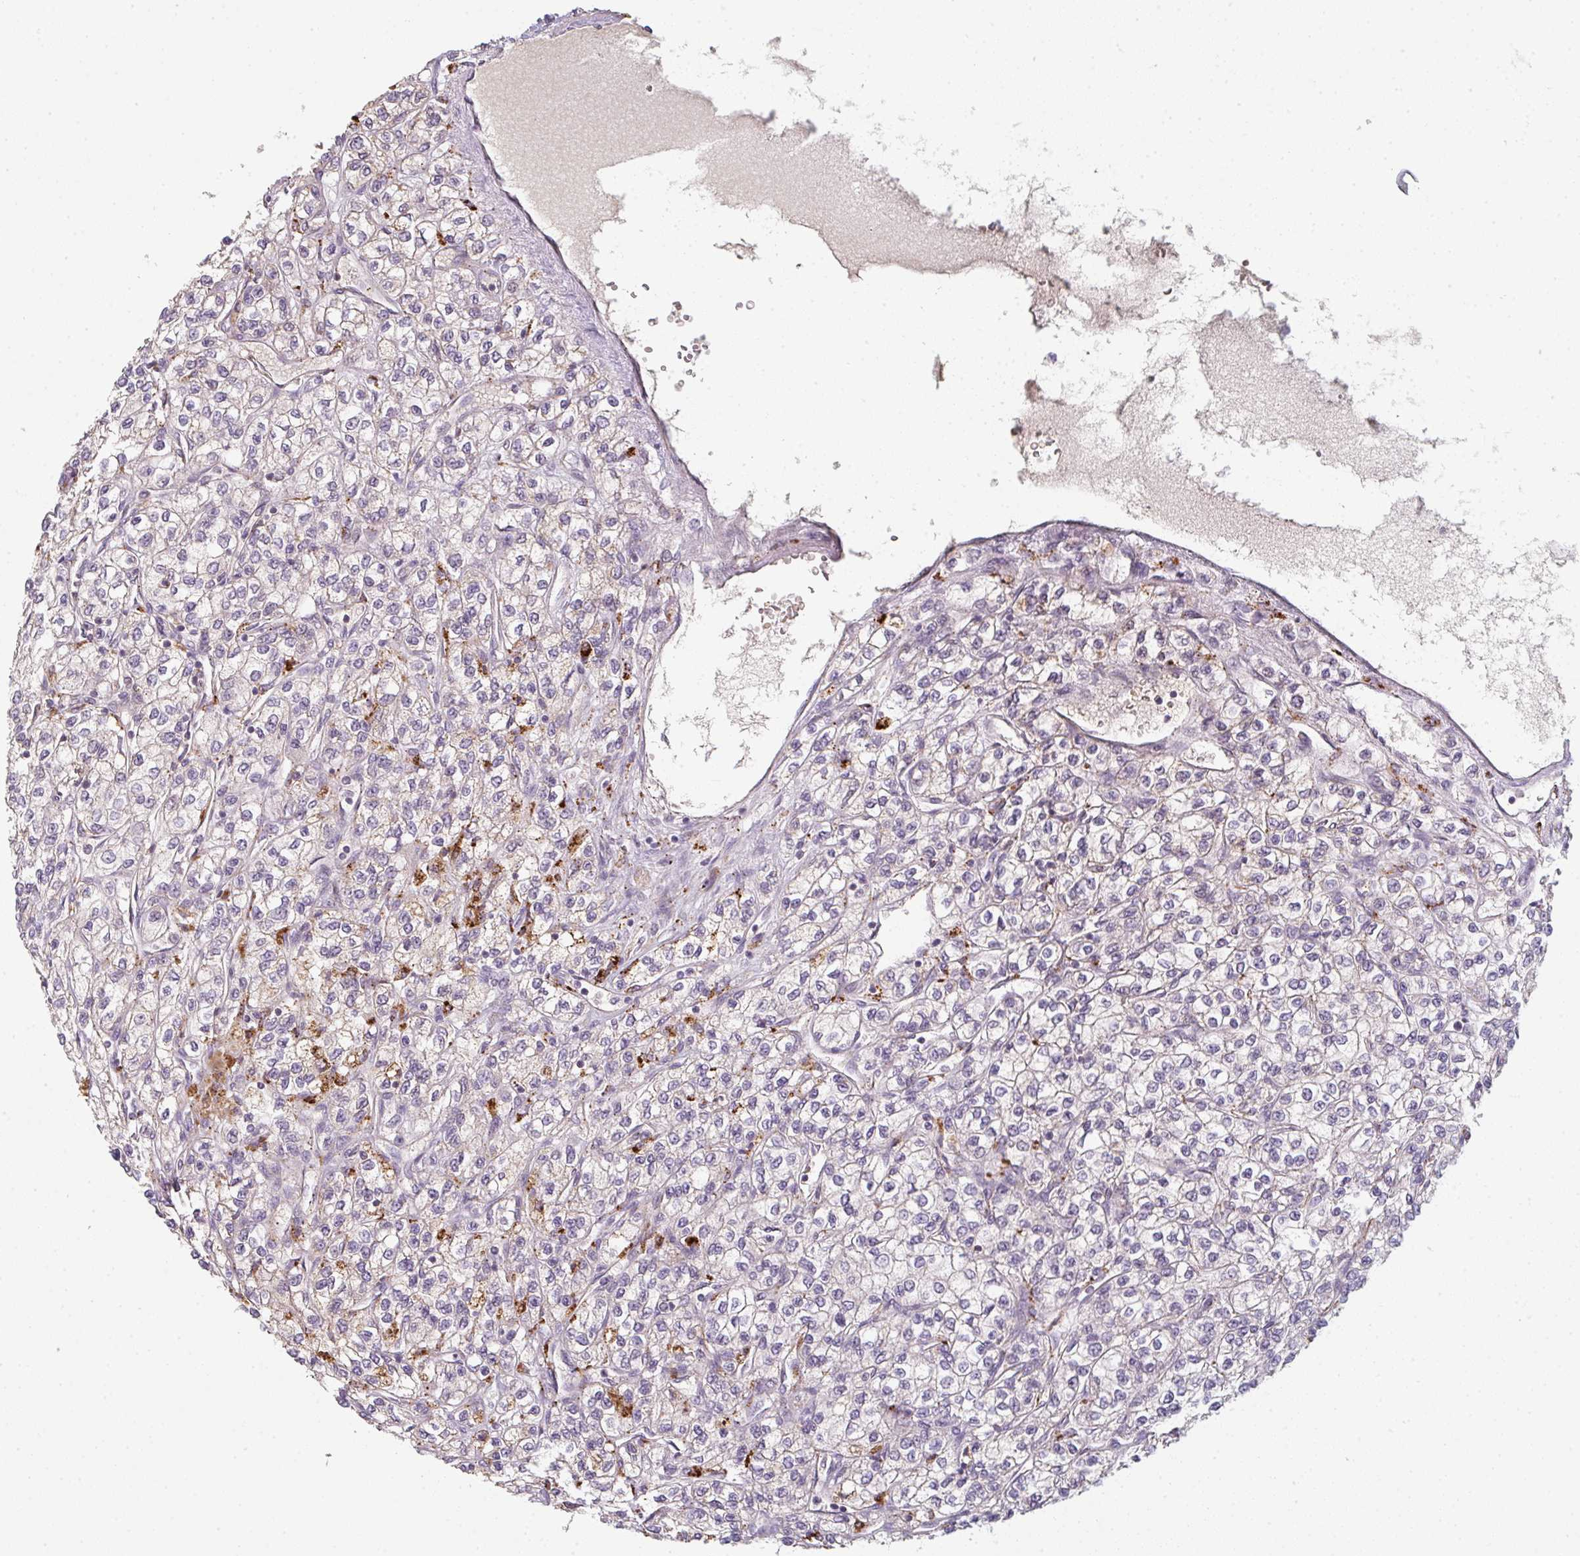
{"staining": {"intensity": "negative", "quantity": "none", "location": "none"}, "tissue": "renal cancer", "cell_type": "Tumor cells", "image_type": "cancer", "snomed": [{"axis": "morphology", "description": "Adenocarcinoma, NOS"}, {"axis": "topography", "description": "Kidney"}], "caption": "The image exhibits no staining of tumor cells in adenocarcinoma (renal).", "gene": "TMEM237", "patient": {"sex": "male", "age": 80}}